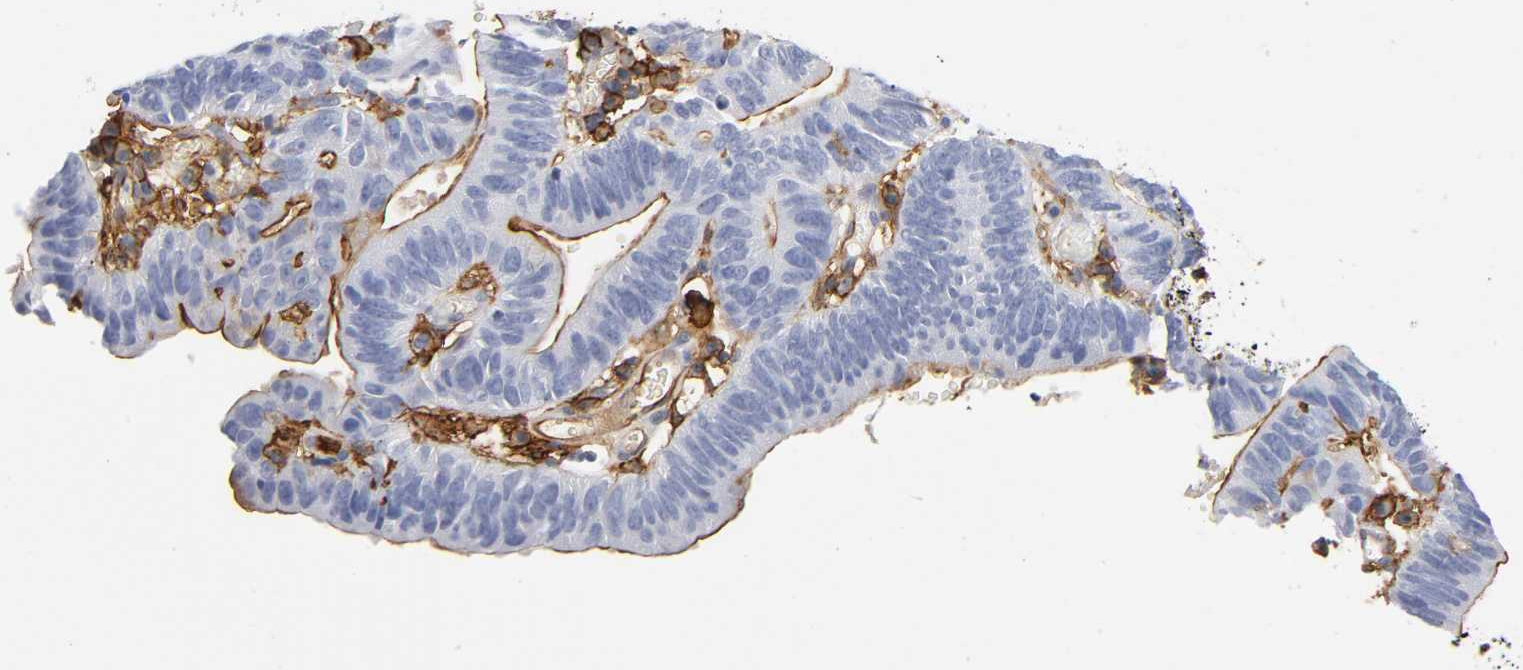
{"staining": {"intensity": "strong", "quantity": "25%-75%", "location": "cytoplasmic/membranous"}, "tissue": "stomach cancer", "cell_type": "Tumor cells", "image_type": "cancer", "snomed": [{"axis": "morphology", "description": "Adenocarcinoma, NOS"}, {"axis": "topography", "description": "Stomach"}], "caption": "Stomach cancer stained with a protein marker shows strong staining in tumor cells.", "gene": "ICAM1", "patient": {"sex": "male", "age": 59}}